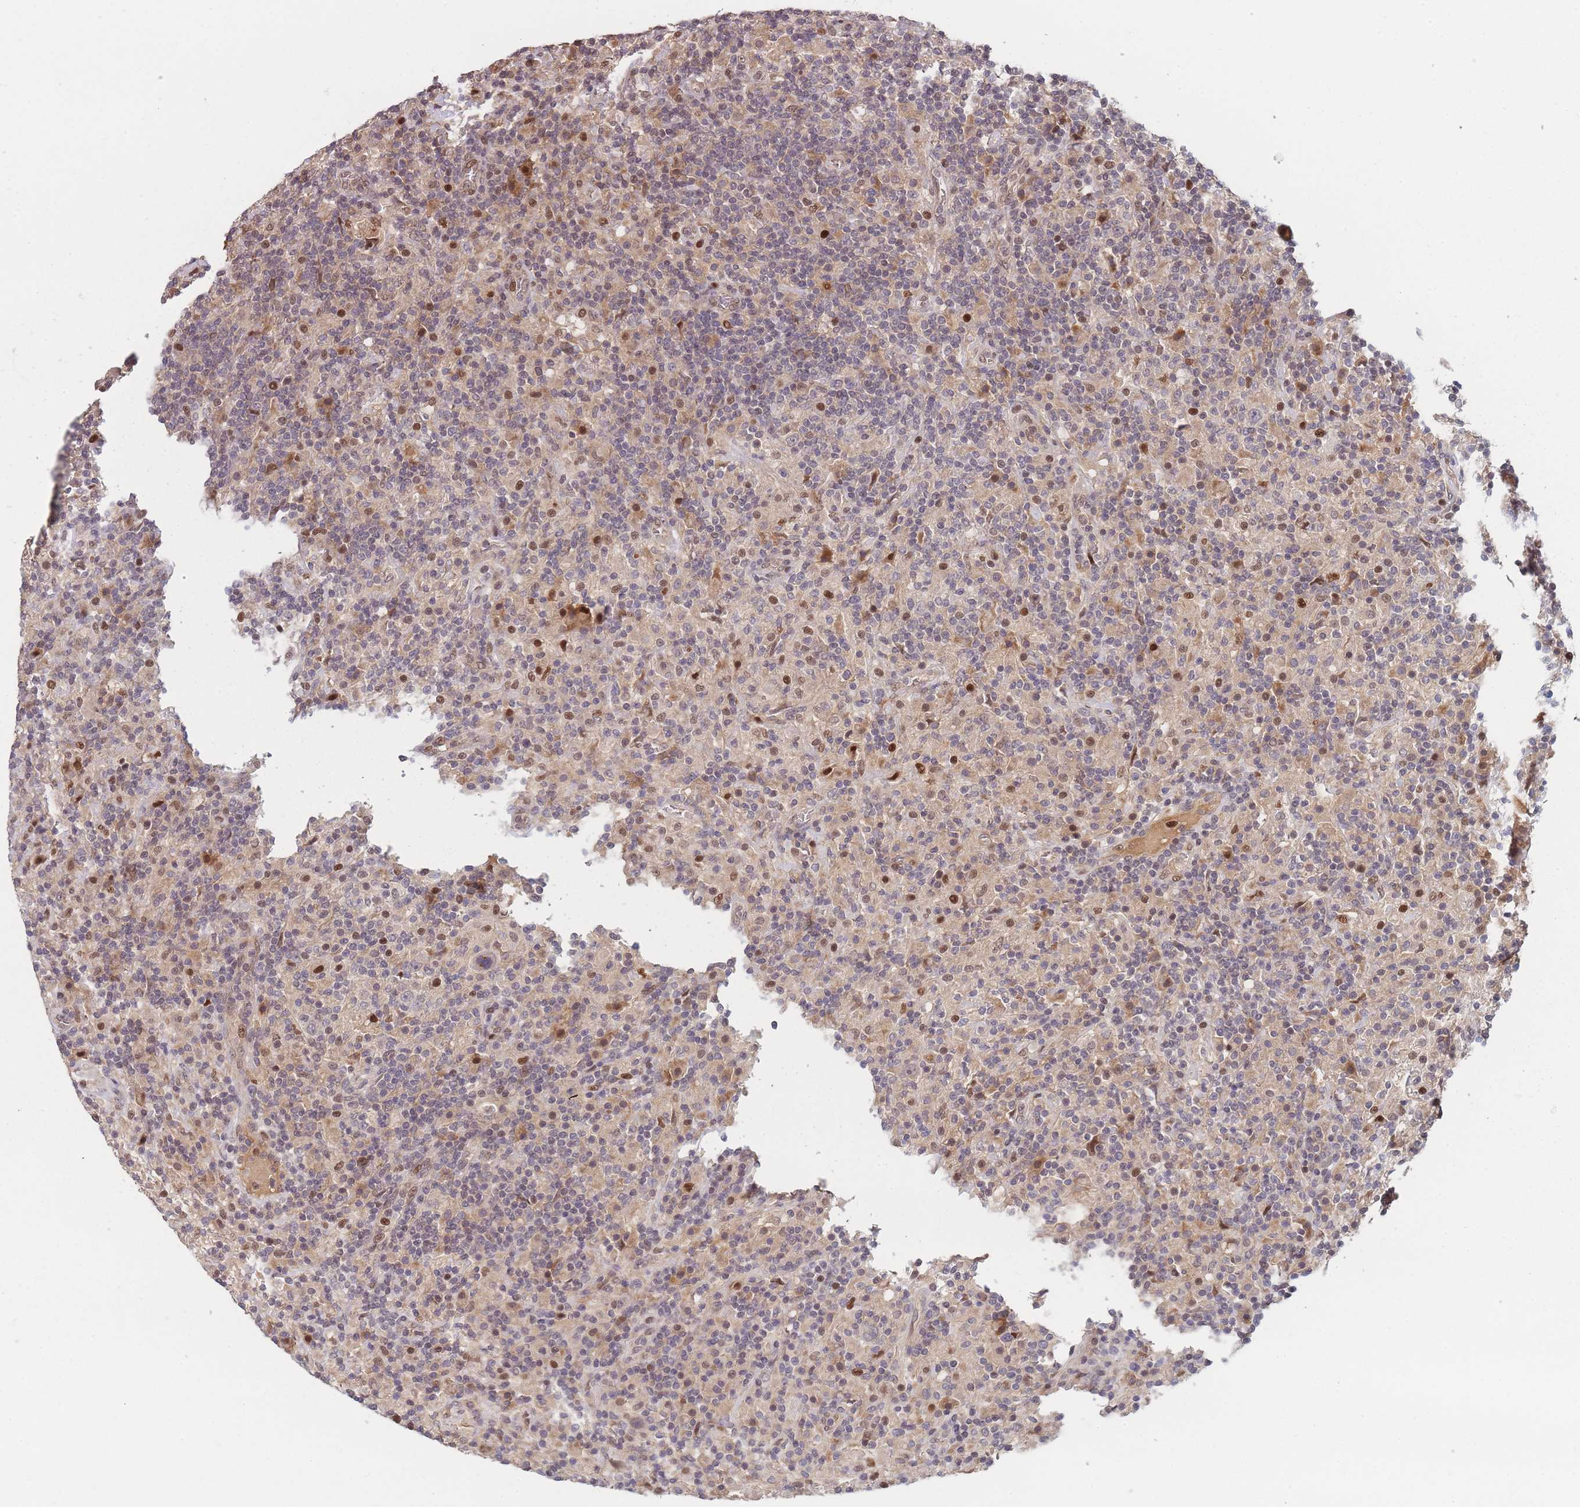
{"staining": {"intensity": "negative", "quantity": "none", "location": "none"}, "tissue": "lymphoma", "cell_type": "Tumor cells", "image_type": "cancer", "snomed": [{"axis": "morphology", "description": "Hodgkin's disease, NOS"}, {"axis": "topography", "description": "Lymph node"}], "caption": "Hodgkin's disease was stained to show a protein in brown. There is no significant positivity in tumor cells. (Stains: DAB (3,3'-diaminobenzidine) immunohistochemistry (IHC) with hematoxylin counter stain, Microscopy: brightfield microscopy at high magnification).", "gene": "FAM153A", "patient": {"sex": "male", "age": 70}}